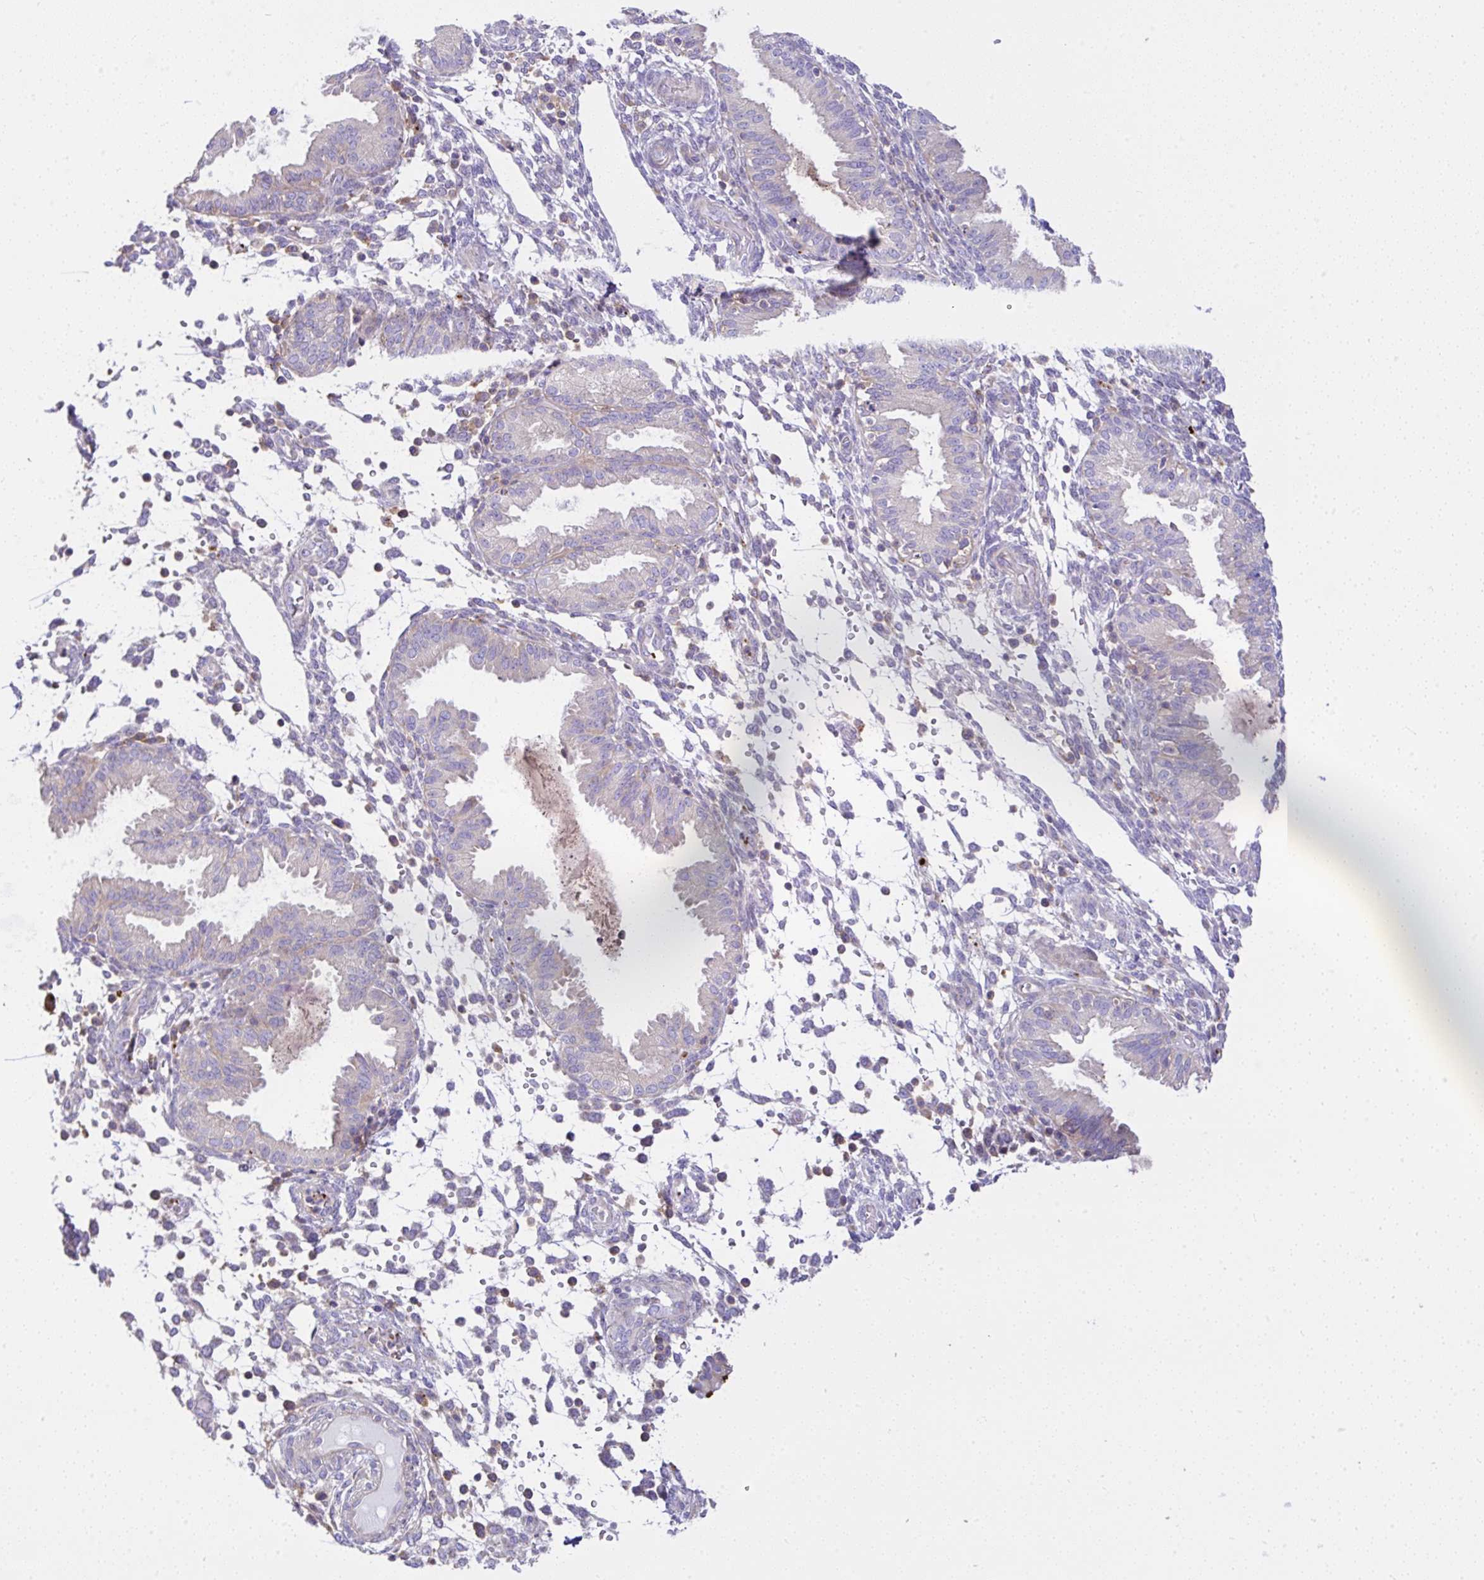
{"staining": {"intensity": "negative", "quantity": "none", "location": "none"}, "tissue": "endometrium", "cell_type": "Cells in endometrial stroma", "image_type": "normal", "snomed": [{"axis": "morphology", "description": "Normal tissue, NOS"}, {"axis": "topography", "description": "Endometrium"}], "caption": "IHC micrograph of benign endometrium: human endometrium stained with DAB reveals no significant protein expression in cells in endometrial stroma. The staining was performed using DAB (3,3'-diaminobenzidine) to visualize the protein expression in brown, while the nuclei were stained in blue with hematoxylin (Magnification: 20x).", "gene": "CCDC142", "patient": {"sex": "female", "age": 33}}